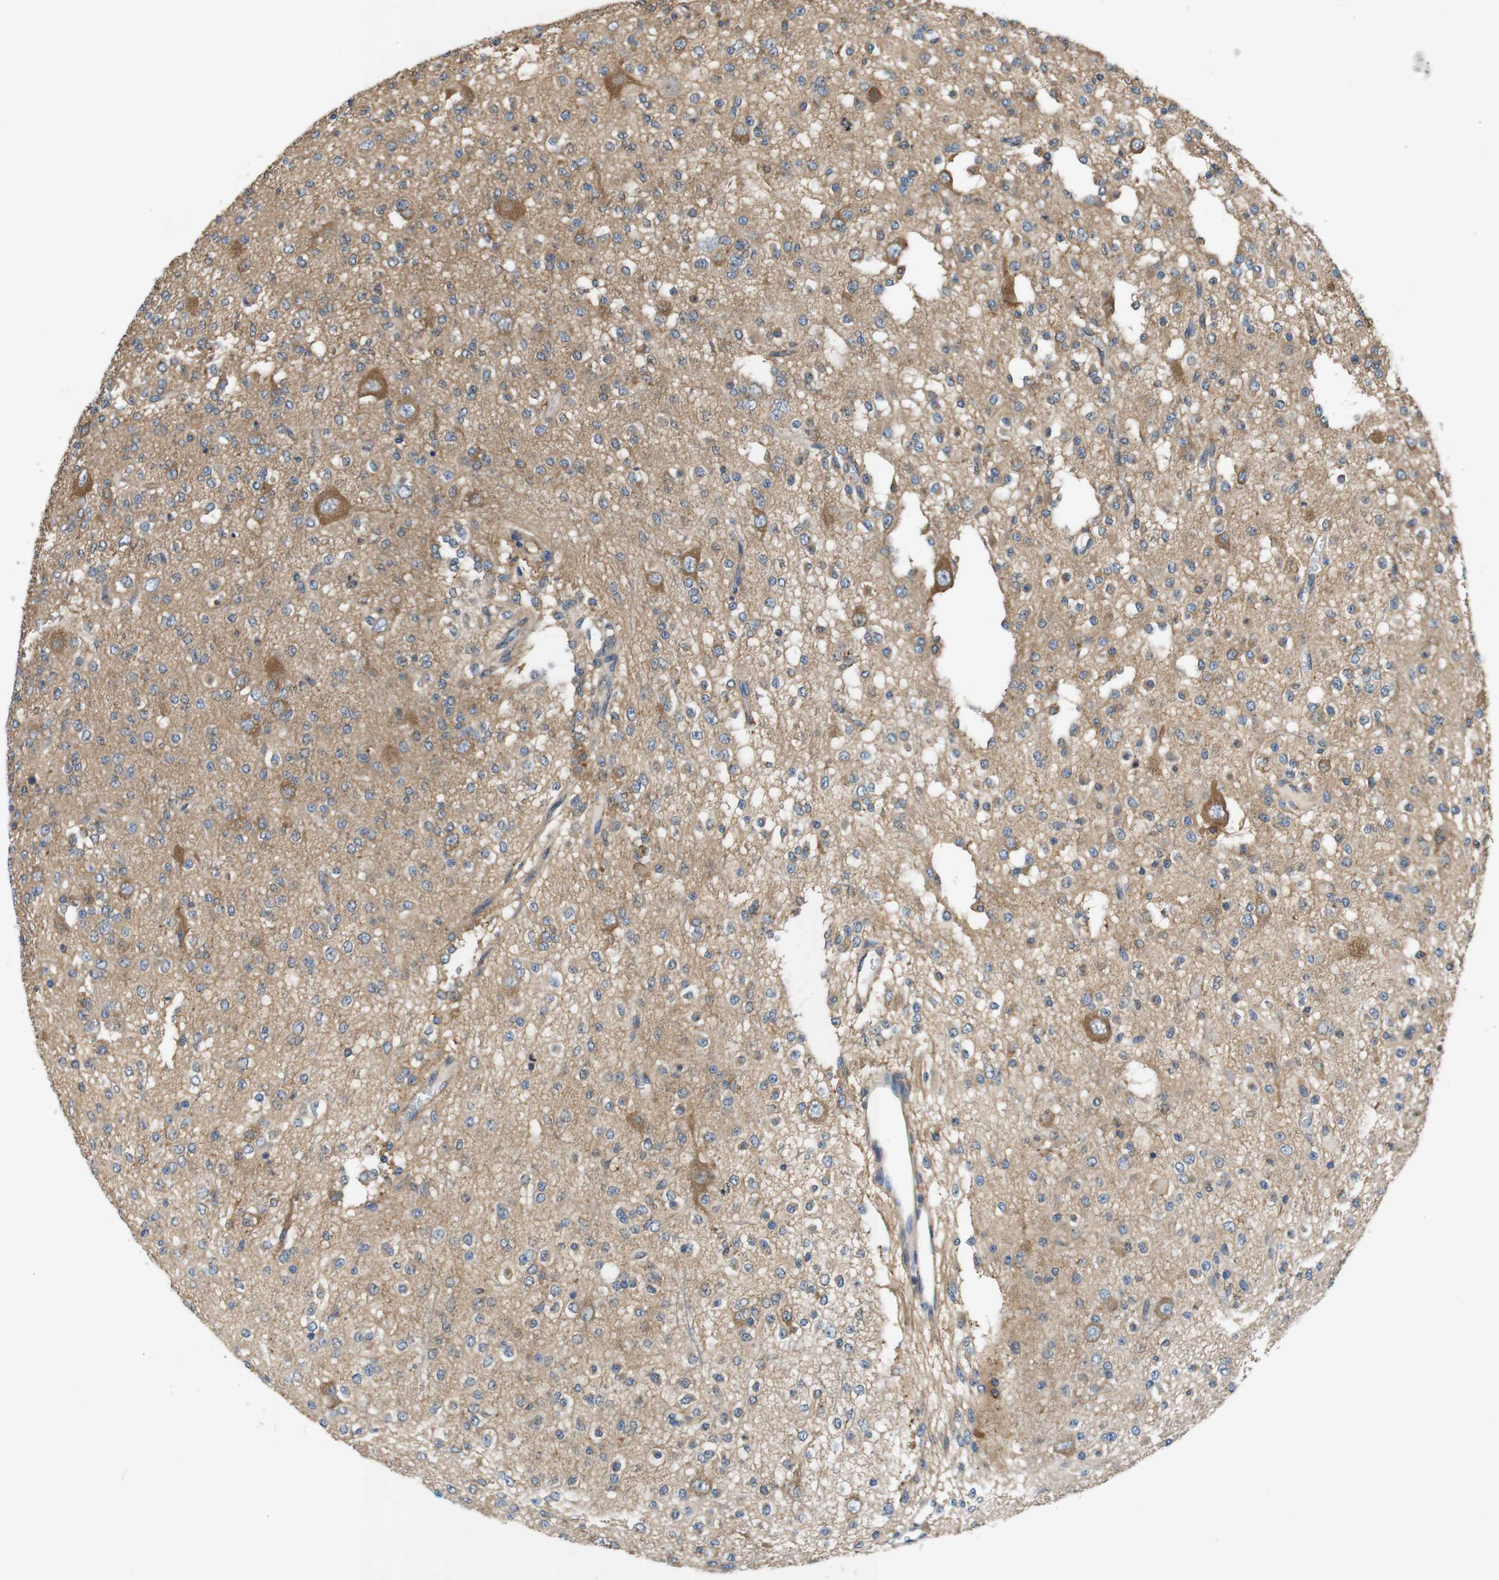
{"staining": {"intensity": "weak", "quantity": "<25%", "location": "cytoplasmic/membranous"}, "tissue": "glioma", "cell_type": "Tumor cells", "image_type": "cancer", "snomed": [{"axis": "morphology", "description": "Glioma, malignant, Low grade"}, {"axis": "topography", "description": "Brain"}], "caption": "High magnification brightfield microscopy of glioma stained with DAB (brown) and counterstained with hematoxylin (blue): tumor cells show no significant expression. The staining was performed using DAB to visualize the protein expression in brown, while the nuclei were stained in blue with hematoxylin (Magnification: 20x).", "gene": "DCTN1", "patient": {"sex": "male", "age": 38}}